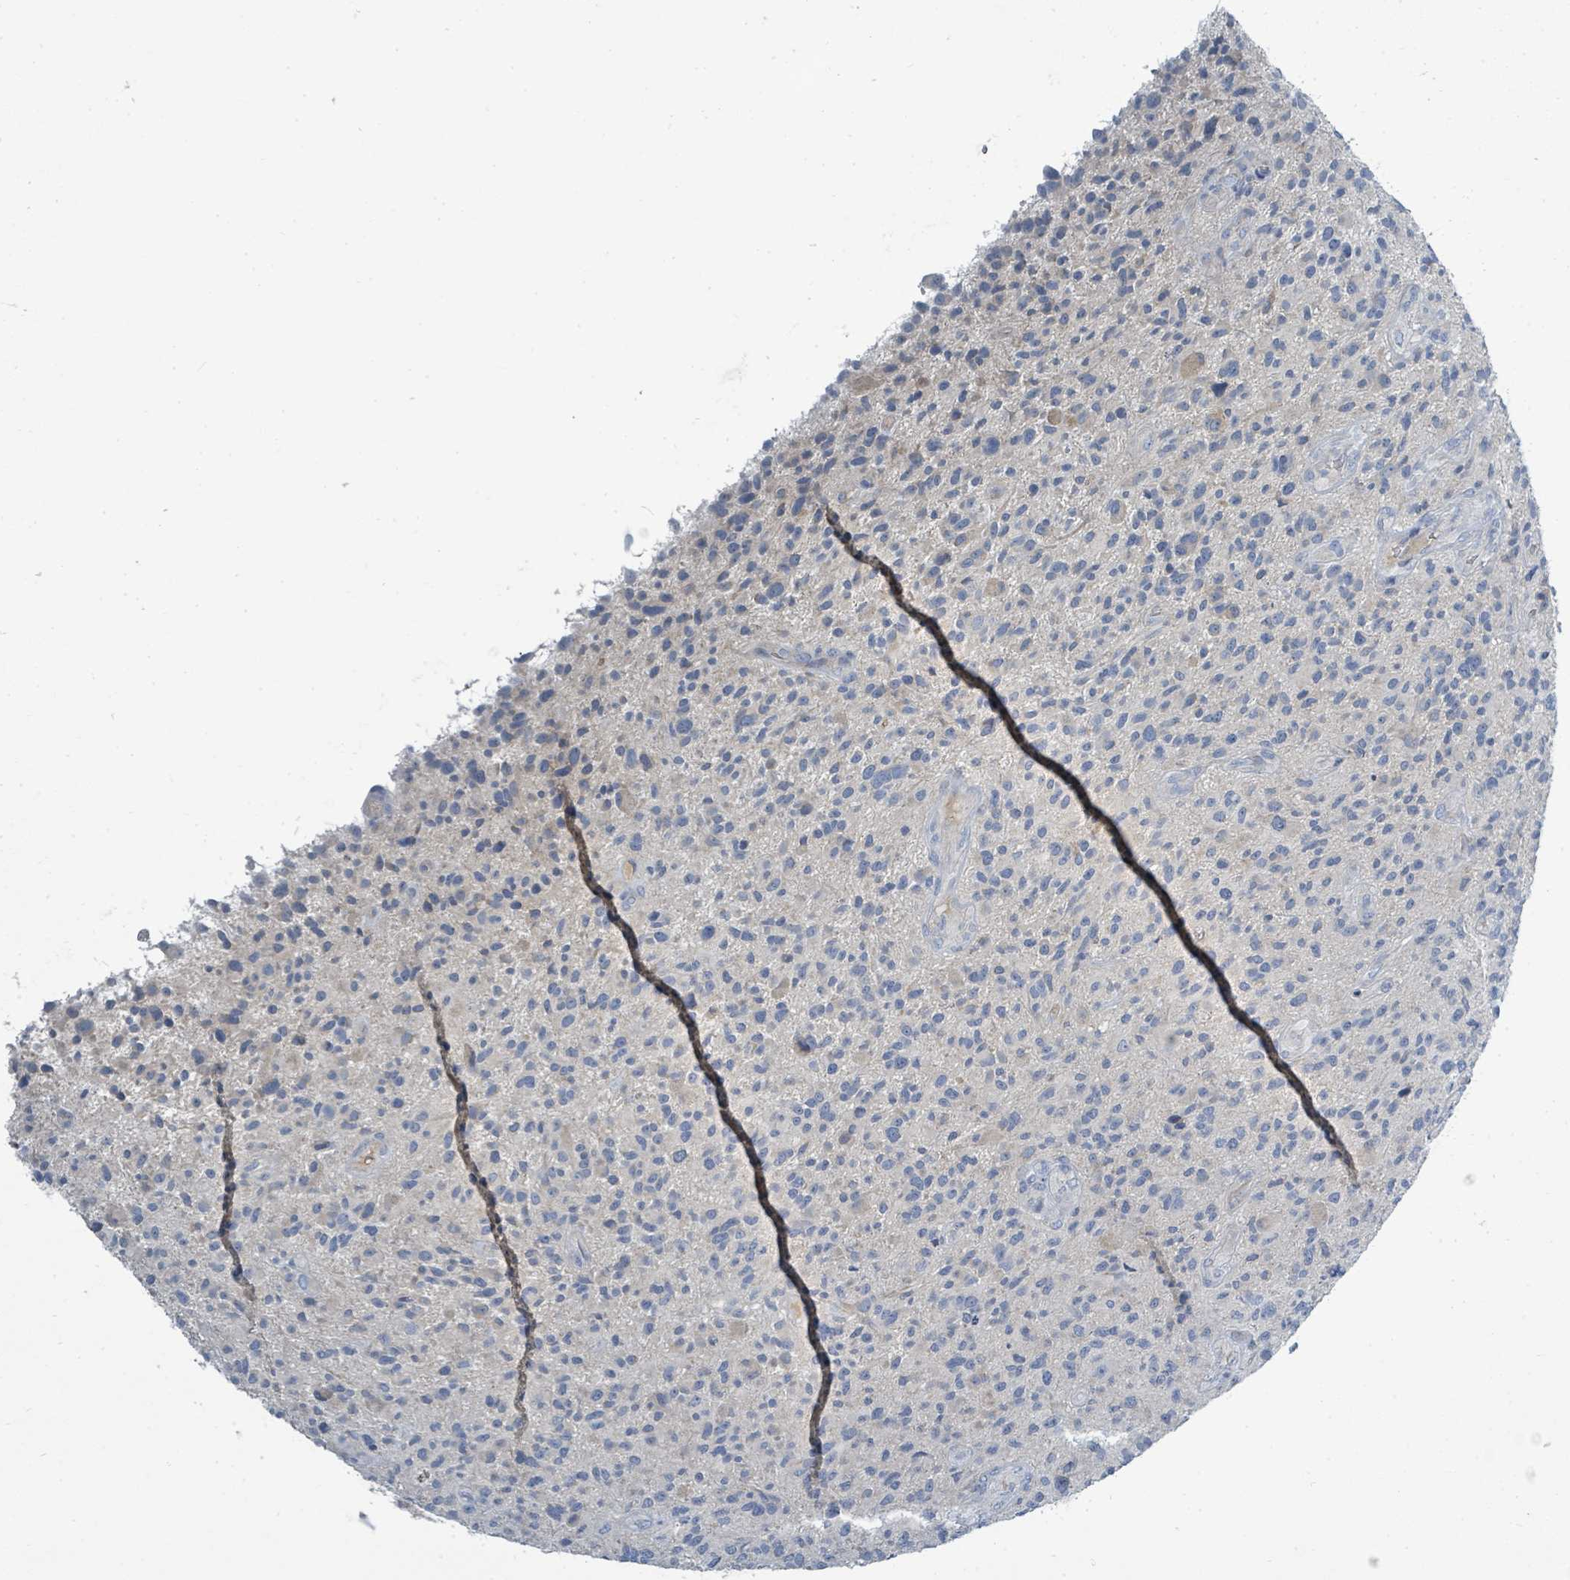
{"staining": {"intensity": "negative", "quantity": "none", "location": "none"}, "tissue": "glioma", "cell_type": "Tumor cells", "image_type": "cancer", "snomed": [{"axis": "morphology", "description": "Glioma, malignant, High grade"}, {"axis": "topography", "description": "Brain"}], "caption": "Human glioma stained for a protein using immunohistochemistry (IHC) reveals no expression in tumor cells.", "gene": "SLC25A23", "patient": {"sex": "male", "age": 47}}